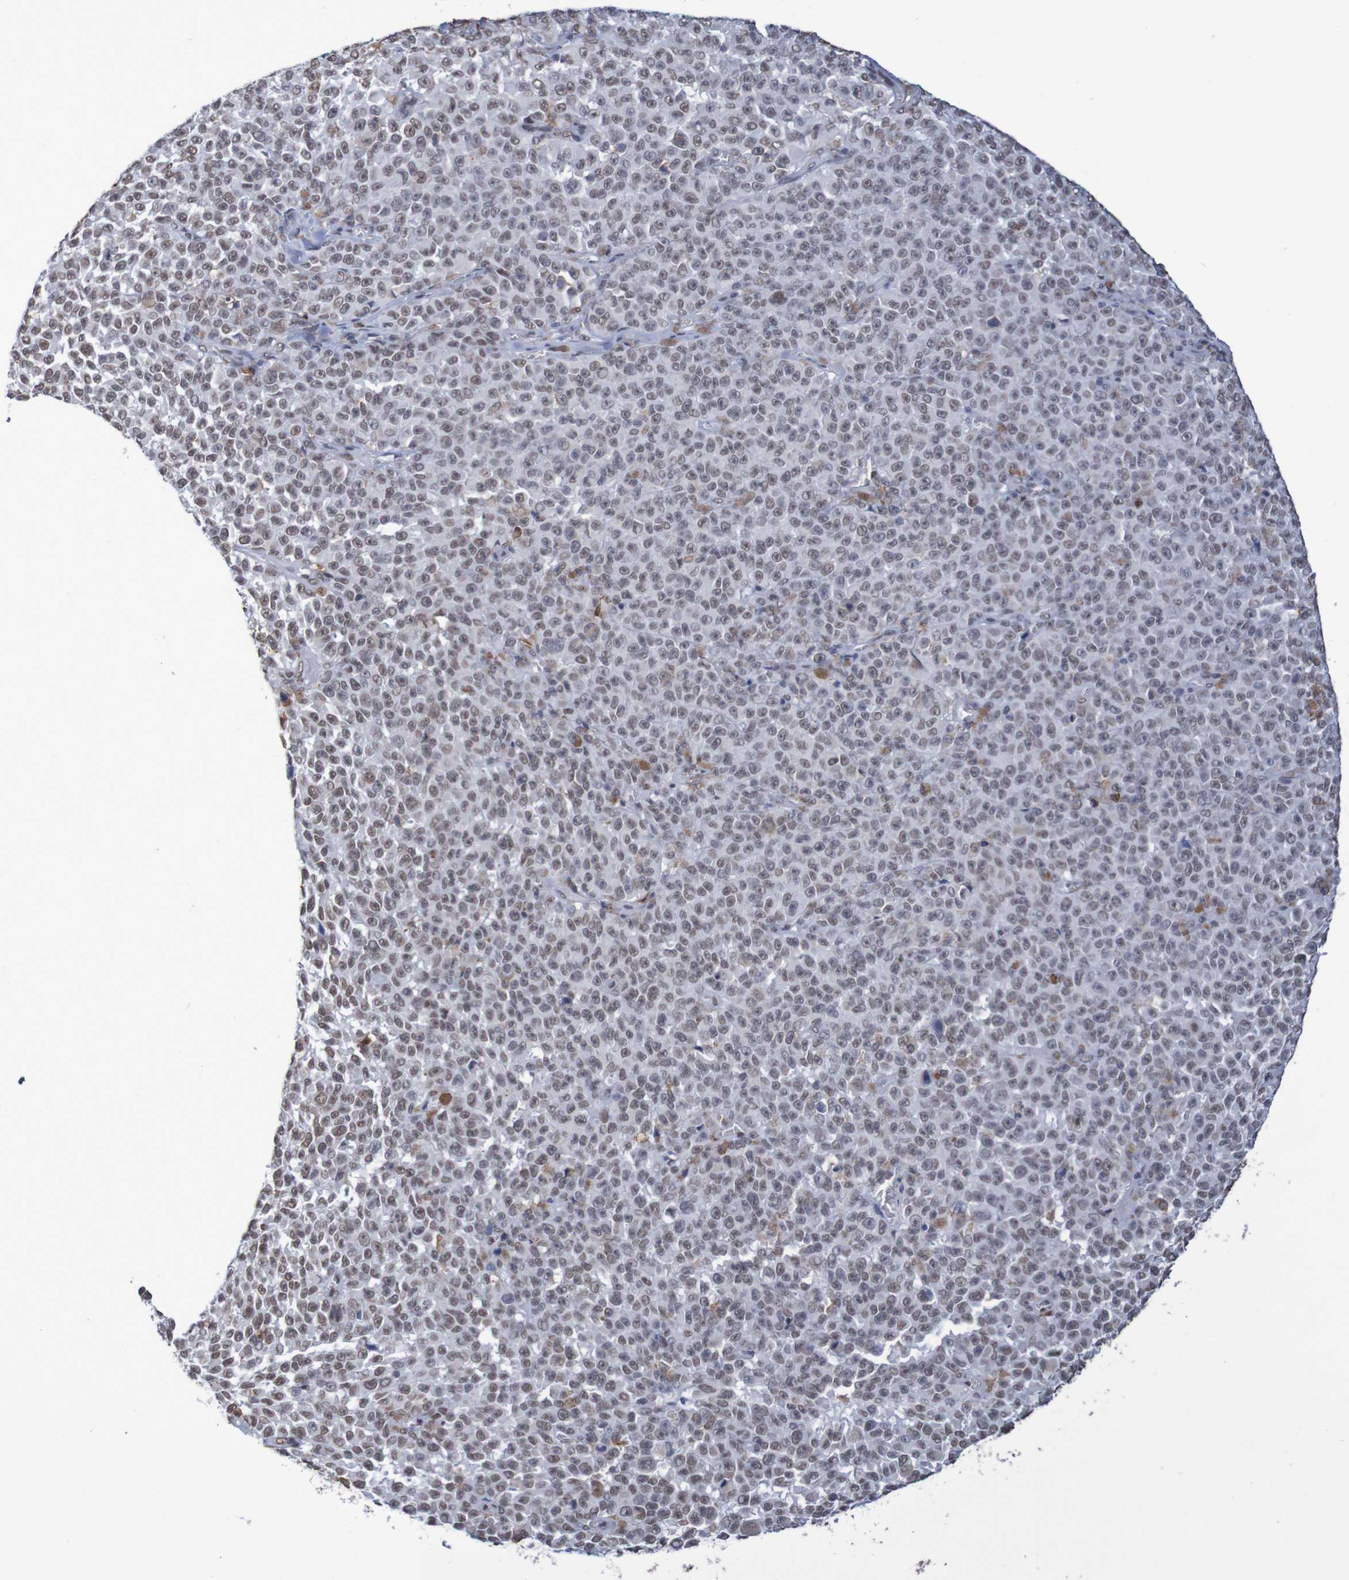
{"staining": {"intensity": "weak", "quantity": "25%-75%", "location": "nuclear"}, "tissue": "melanoma", "cell_type": "Tumor cells", "image_type": "cancer", "snomed": [{"axis": "morphology", "description": "Malignant melanoma, NOS"}, {"axis": "topography", "description": "Skin"}], "caption": "DAB immunohistochemical staining of human melanoma displays weak nuclear protein staining in approximately 25%-75% of tumor cells.", "gene": "MRTFB", "patient": {"sex": "female", "age": 82}}